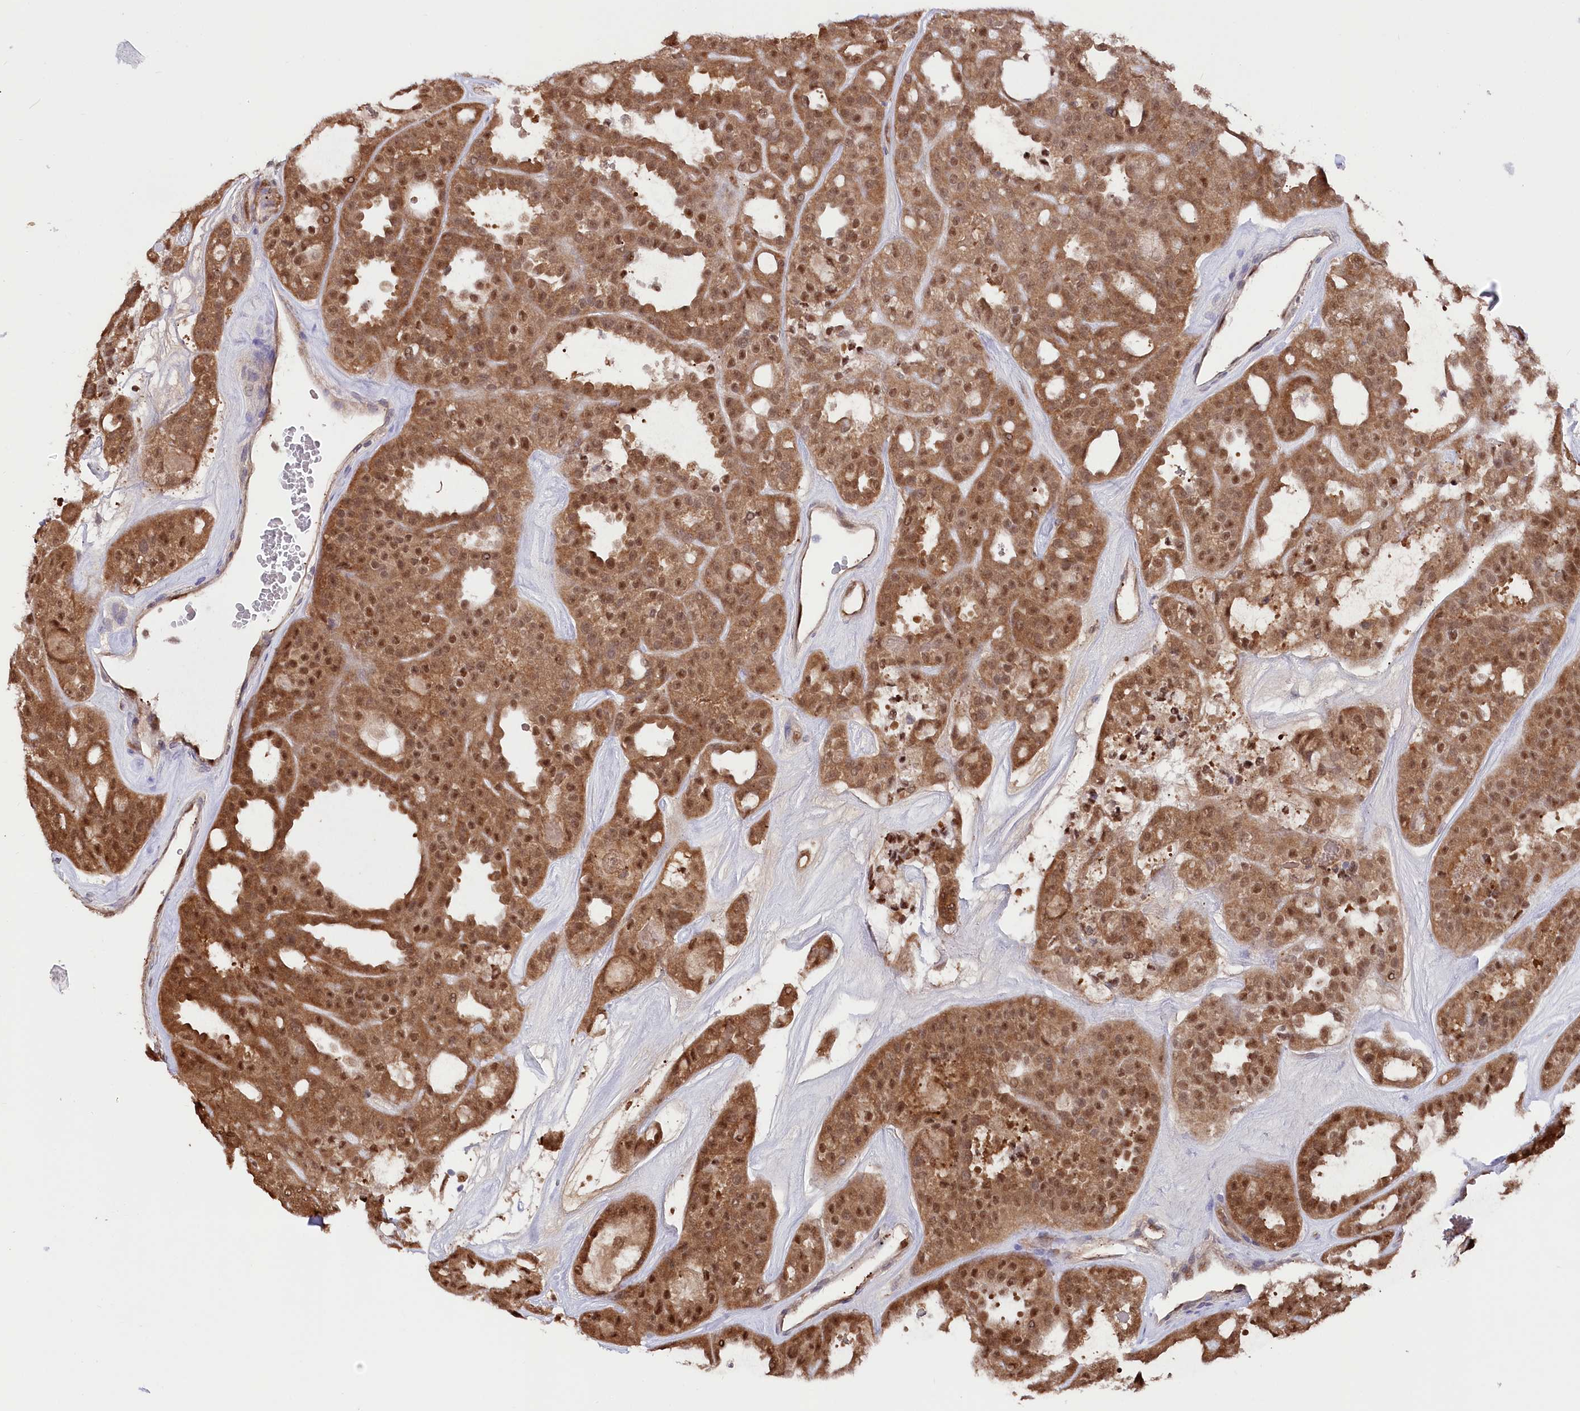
{"staining": {"intensity": "moderate", "quantity": ">75%", "location": "cytoplasmic/membranous,nuclear"}, "tissue": "thyroid cancer", "cell_type": "Tumor cells", "image_type": "cancer", "snomed": [{"axis": "morphology", "description": "Follicular adenoma carcinoma, NOS"}, {"axis": "topography", "description": "Thyroid gland"}], "caption": "Brown immunohistochemical staining in human follicular adenoma carcinoma (thyroid) displays moderate cytoplasmic/membranous and nuclear expression in approximately >75% of tumor cells.", "gene": "PSMA1", "patient": {"sex": "male", "age": 75}}